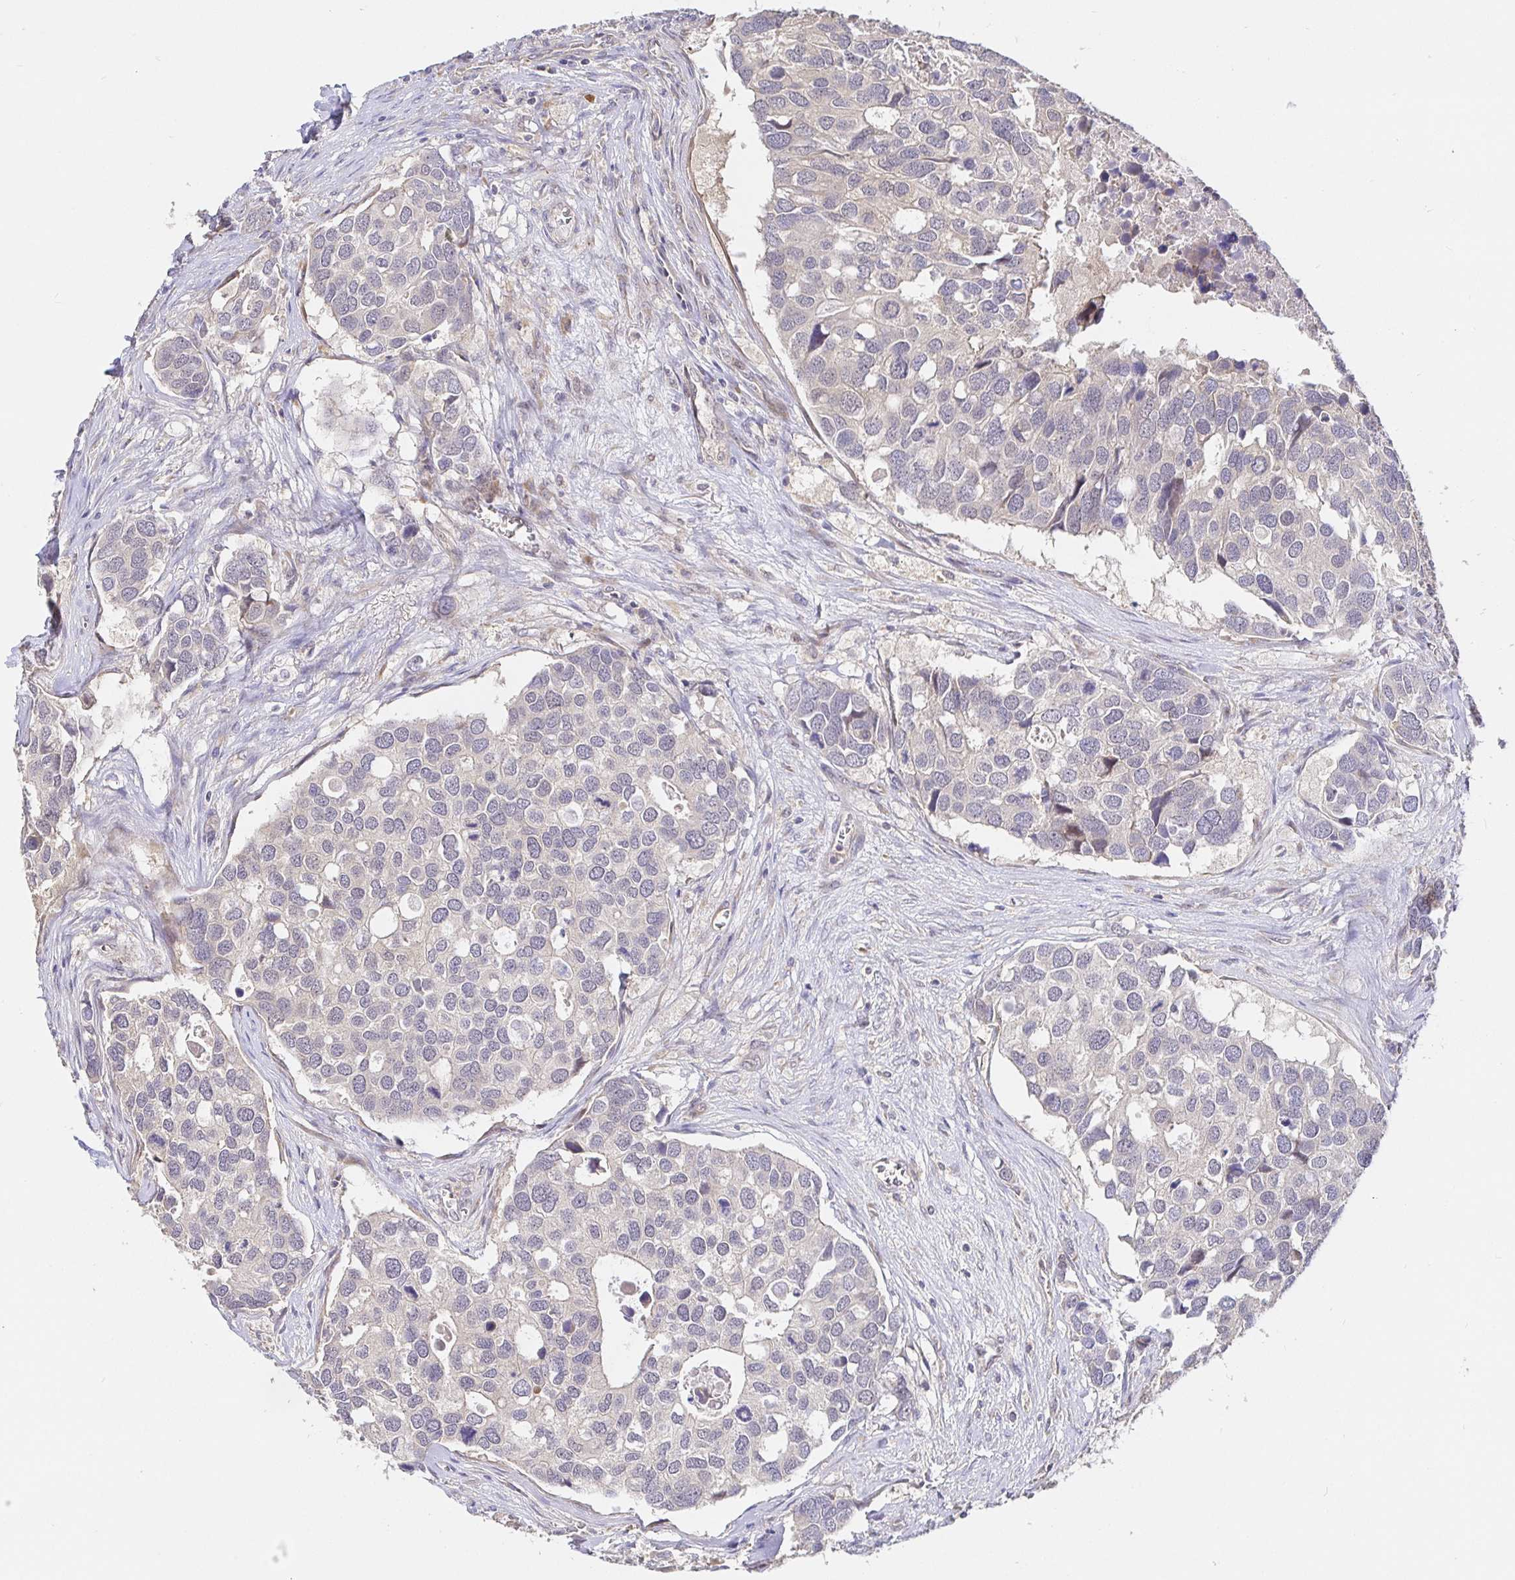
{"staining": {"intensity": "negative", "quantity": "none", "location": "none"}, "tissue": "breast cancer", "cell_type": "Tumor cells", "image_type": "cancer", "snomed": [{"axis": "morphology", "description": "Duct carcinoma"}, {"axis": "topography", "description": "Breast"}], "caption": "Histopathology image shows no protein positivity in tumor cells of breast cancer (infiltrating ductal carcinoma) tissue.", "gene": "ZDHHC11", "patient": {"sex": "female", "age": 83}}